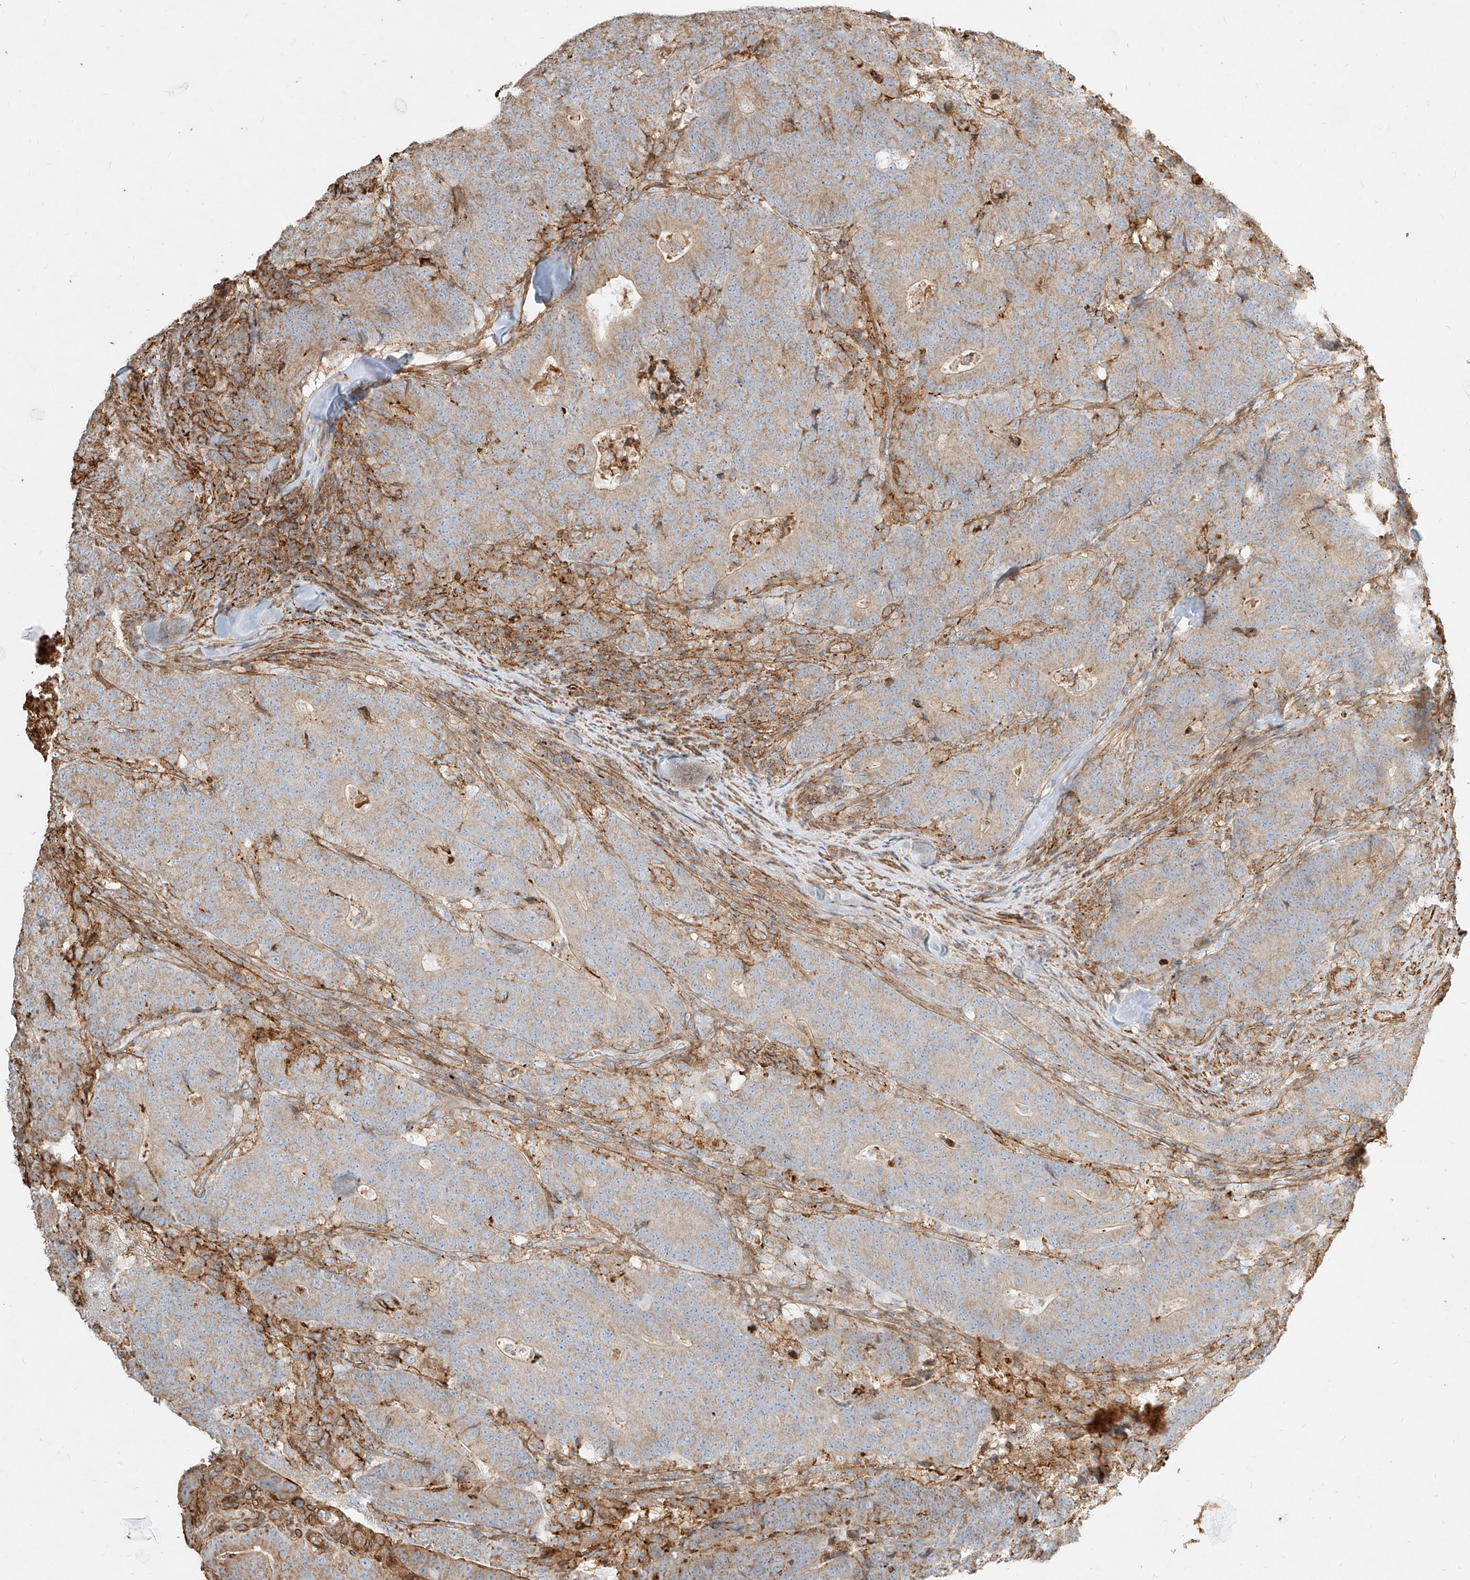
{"staining": {"intensity": "weak", "quantity": "25%-75%", "location": "cytoplasmic/membranous"}, "tissue": "colorectal cancer", "cell_type": "Tumor cells", "image_type": "cancer", "snomed": [{"axis": "morphology", "description": "Normal tissue, NOS"}, {"axis": "morphology", "description": "Adenocarcinoma, NOS"}, {"axis": "topography", "description": "Colon"}], "caption": "Immunohistochemistry (IHC) histopathology image of neoplastic tissue: human colorectal cancer stained using IHC demonstrates low levels of weak protein expression localized specifically in the cytoplasmic/membranous of tumor cells, appearing as a cytoplasmic/membranous brown color.", "gene": "MTX2", "patient": {"sex": "female", "age": 75}}